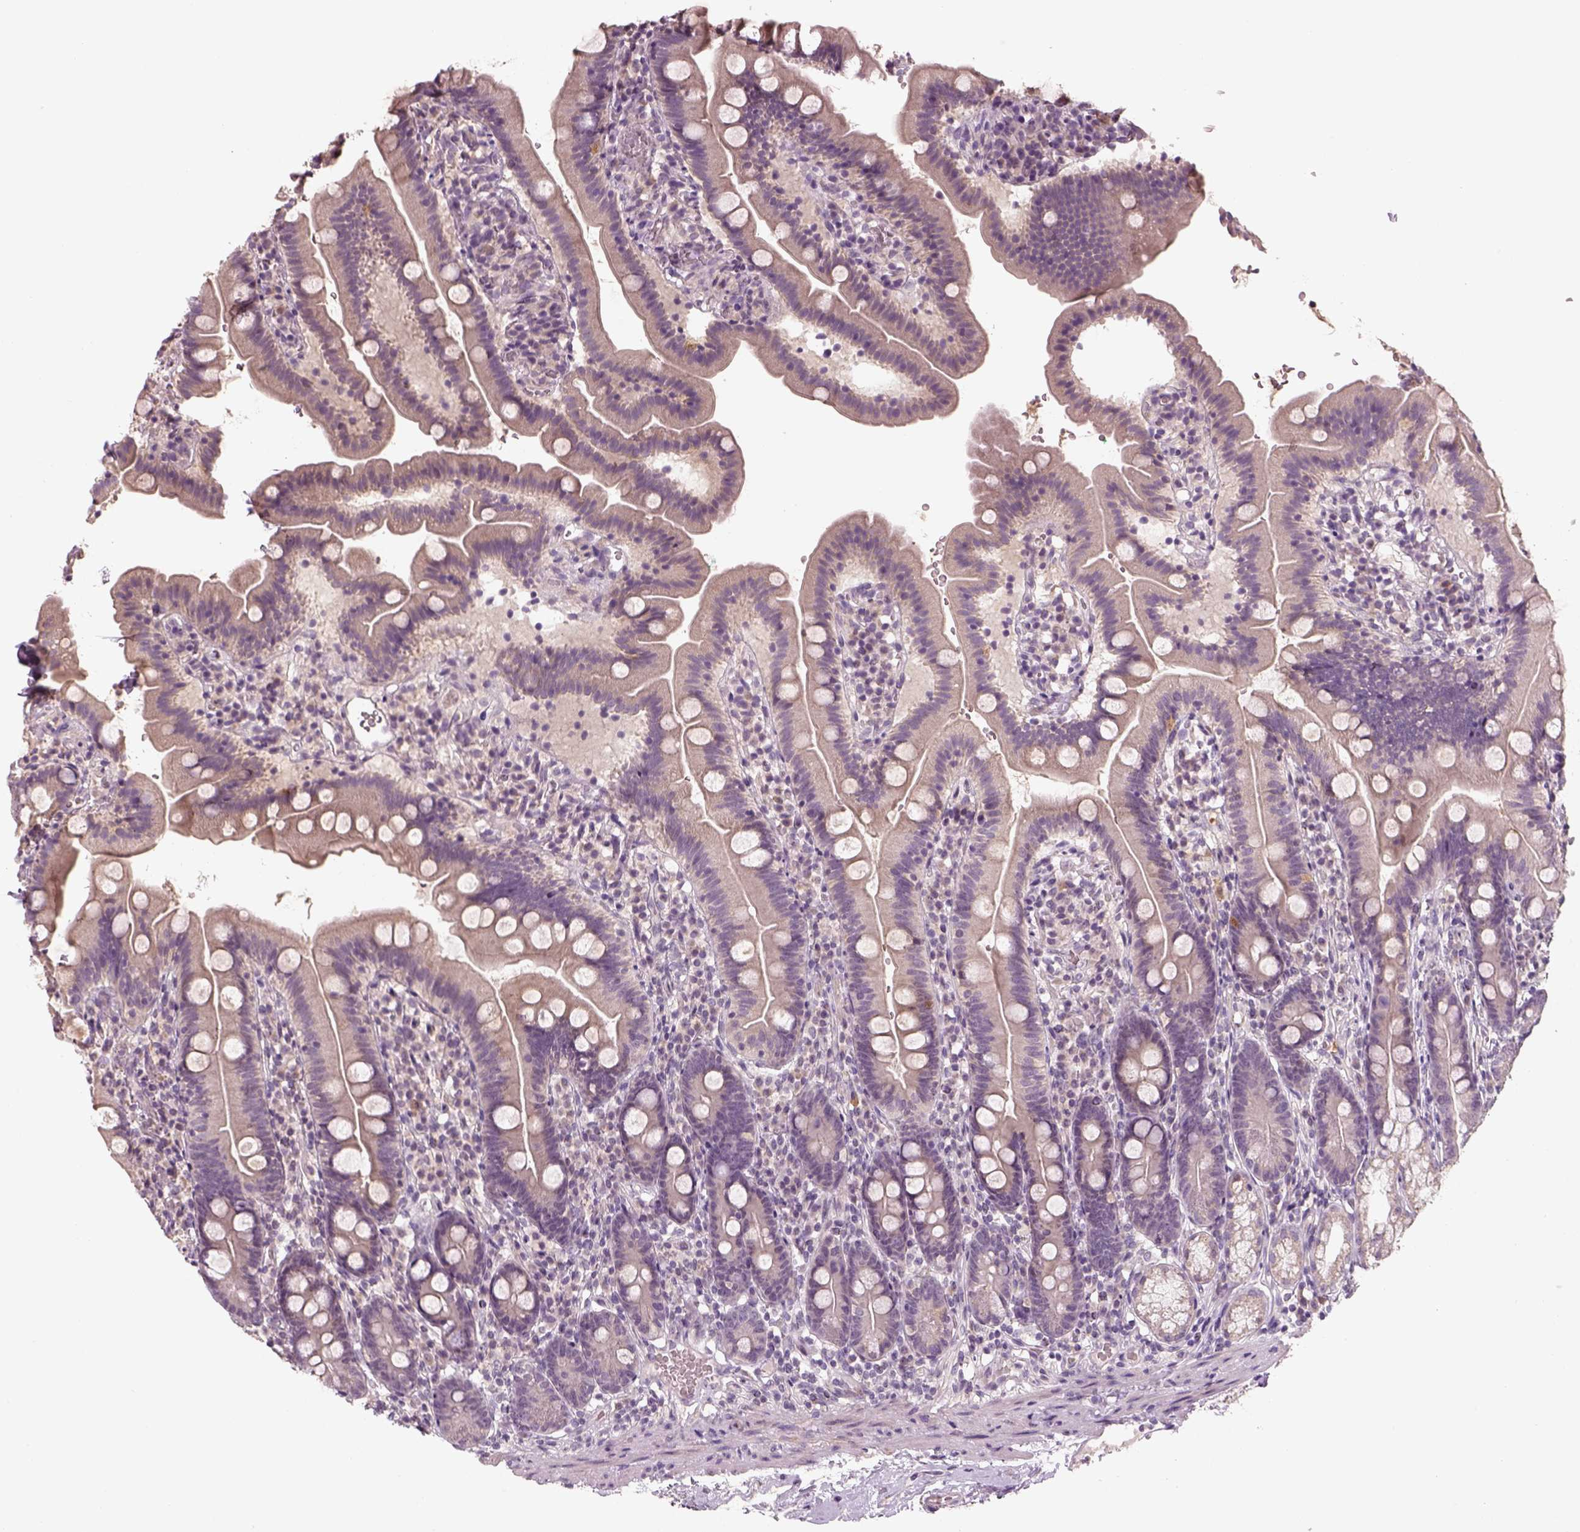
{"staining": {"intensity": "weak", "quantity": "<25%", "location": "cytoplasmic/membranous"}, "tissue": "duodenum", "cell_type": "Glandular cells", "image_type": "normal", "snomed": [{"axis": "morphology", "description": "Normal tissue, NOS"}, {"axis": "topography", "description": "Duodenum"}], "caption": "Duodenum stained for a protein using IHC exhibits no expression glandular cells.", "gene": "GDNF", "patient": {"sex": "female", "age": 67}}